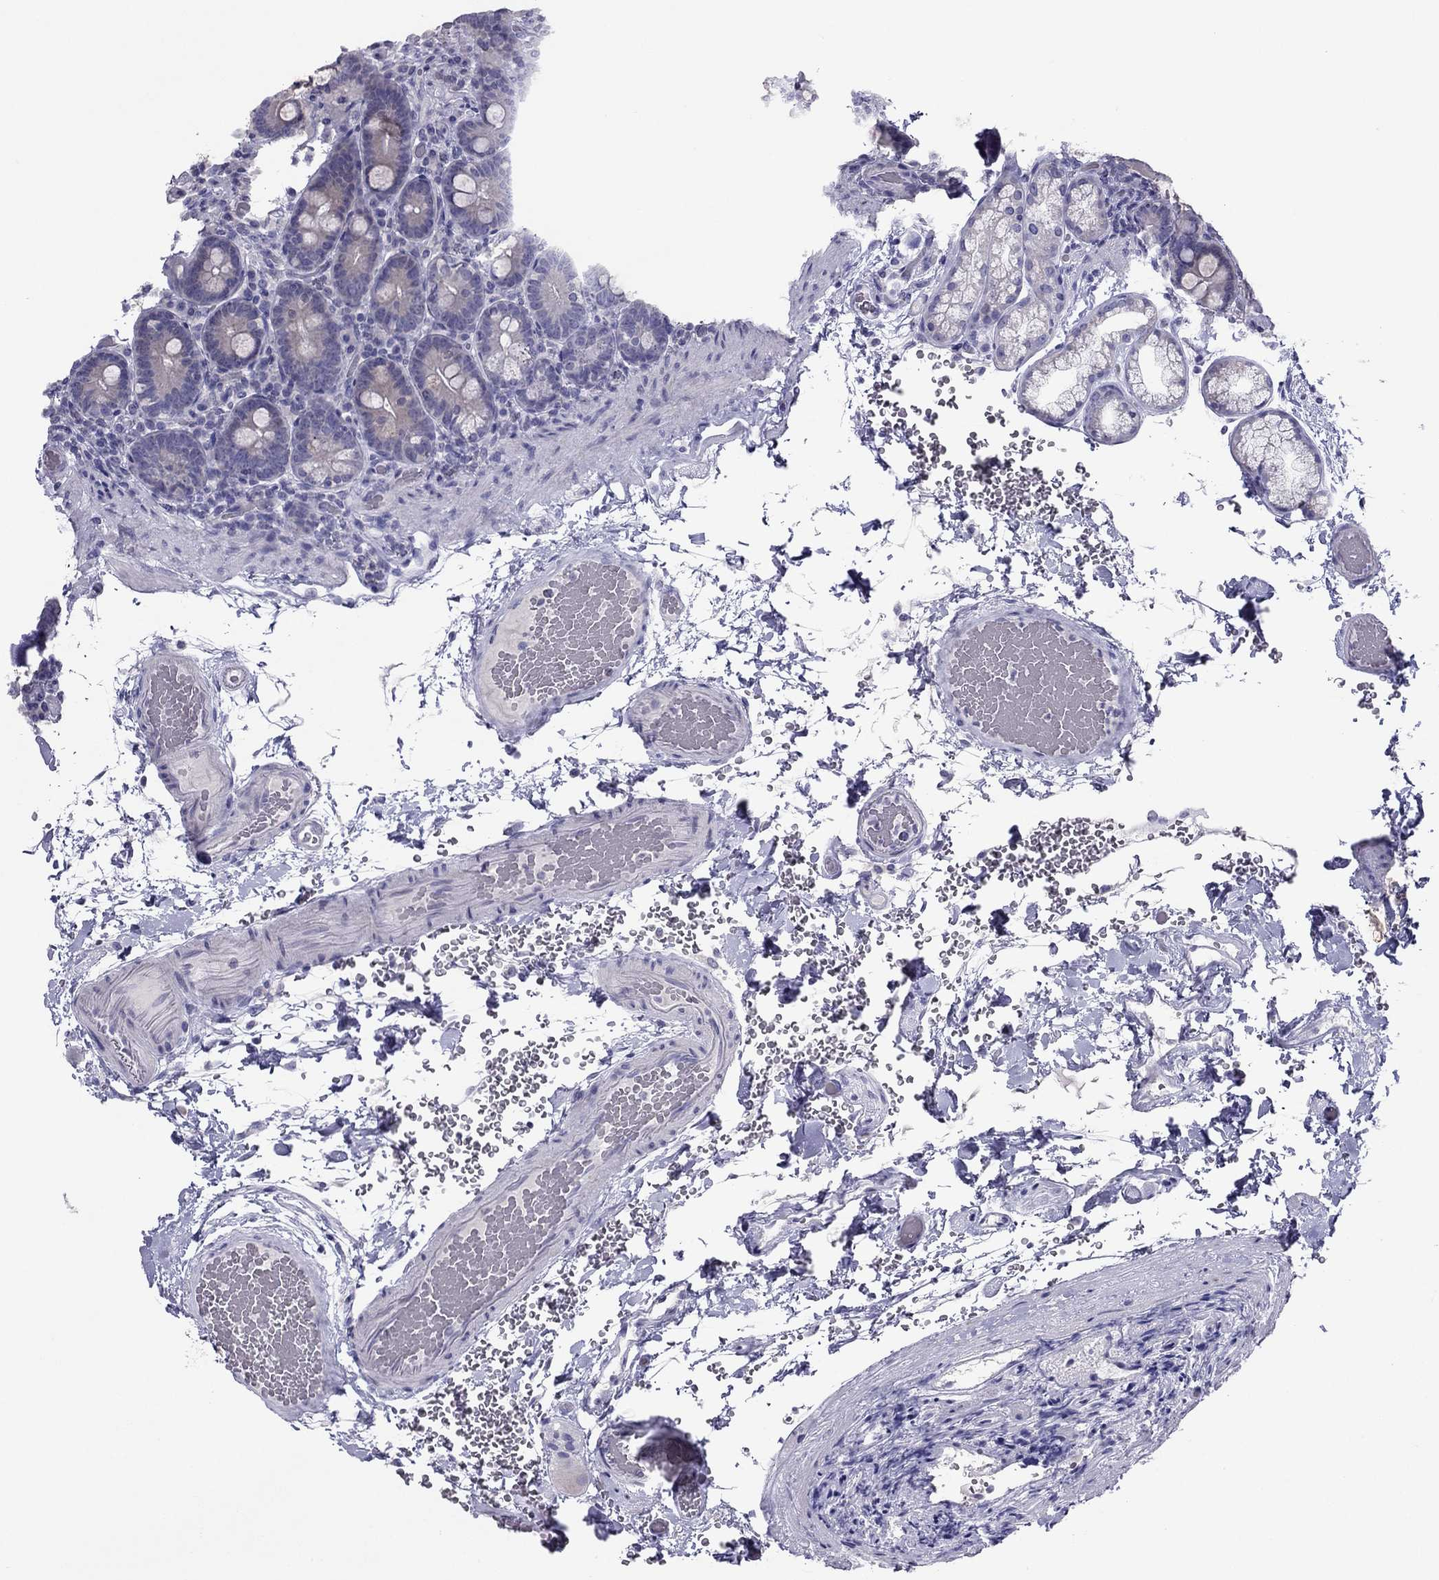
{"staining": {"intensity": "negative", "quantity": "none", "location": "none"}, "tissue": "duodenum", "cell_type": "Glandular cells", "image_type": "normal", "snomed": [{"axis": "morphology", "description": "Normal tissue, NOS"}, {"axis": "topography", "description": "Duodenum"}], "caption": "Immunohistochemistry histopathology image of benign duodenum stained for a protein (brown), which demonstrates no positivity in glandular cells. The staining was performed using DAB to visualize the protein expression in brown, while the nuclei were stained in blue with hematoxylin (Magnification: 20x).", "gene": "RGS8", "patient": {"sex": "female", "age": 62}}